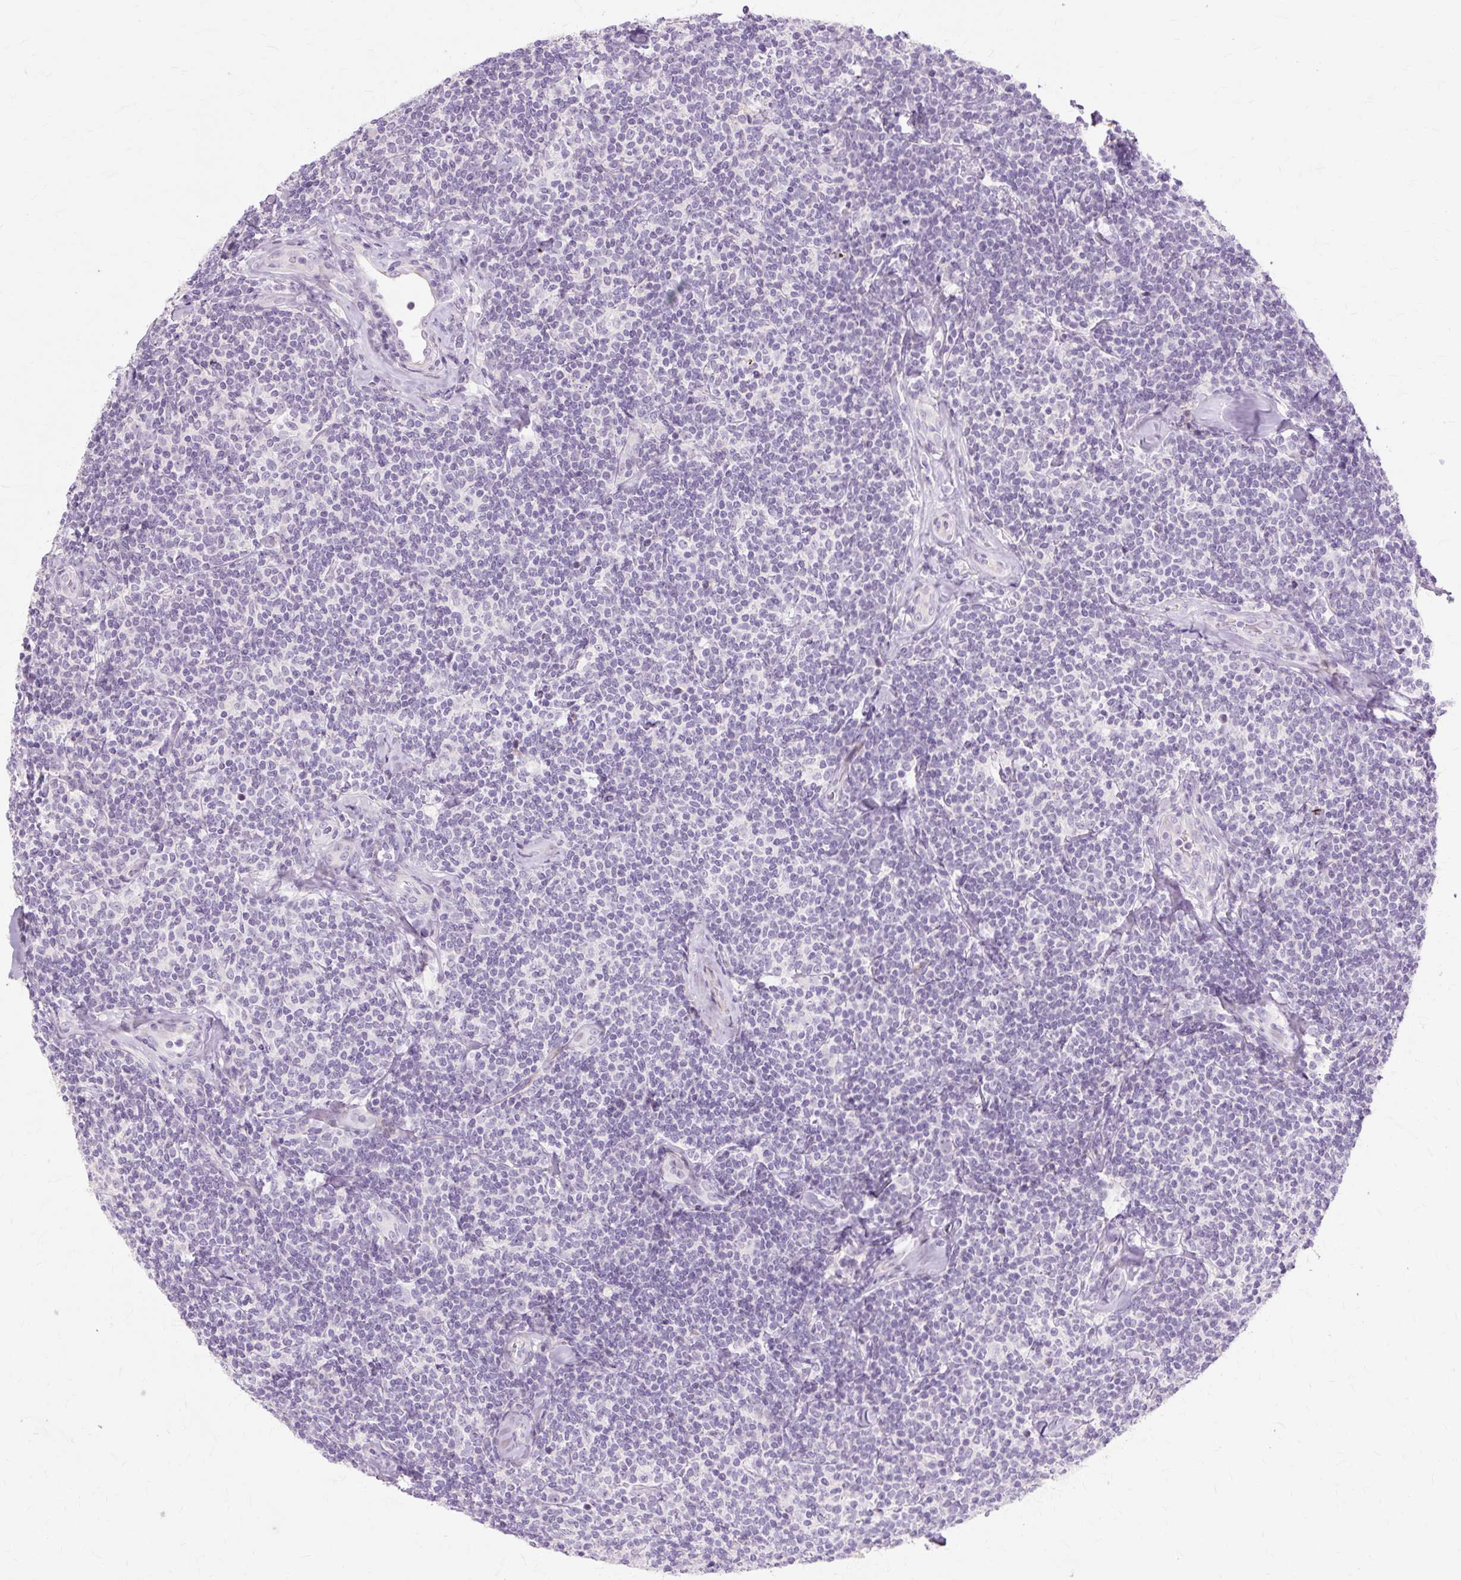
{"staining": {"intensity": "negative", "quantity": "none", "location": "none"}, "tissue": "lymphoma", "cell_type": "Tumor cells", "image_type": "cancer", "snomed": [{"axis": "morphology", "description": "Malignant lymphoma, non-Hodgkin's type, Low grade"}, {"axis": "topography", "description": "Lymph node"}], "caption": "IHC micrograph of neoplastic tissue: lymphoma stained with DAB shows no significant protein expression in tumor cells.", "gene": "IRX2", "patient": {"sex": "female", "age": 56}}